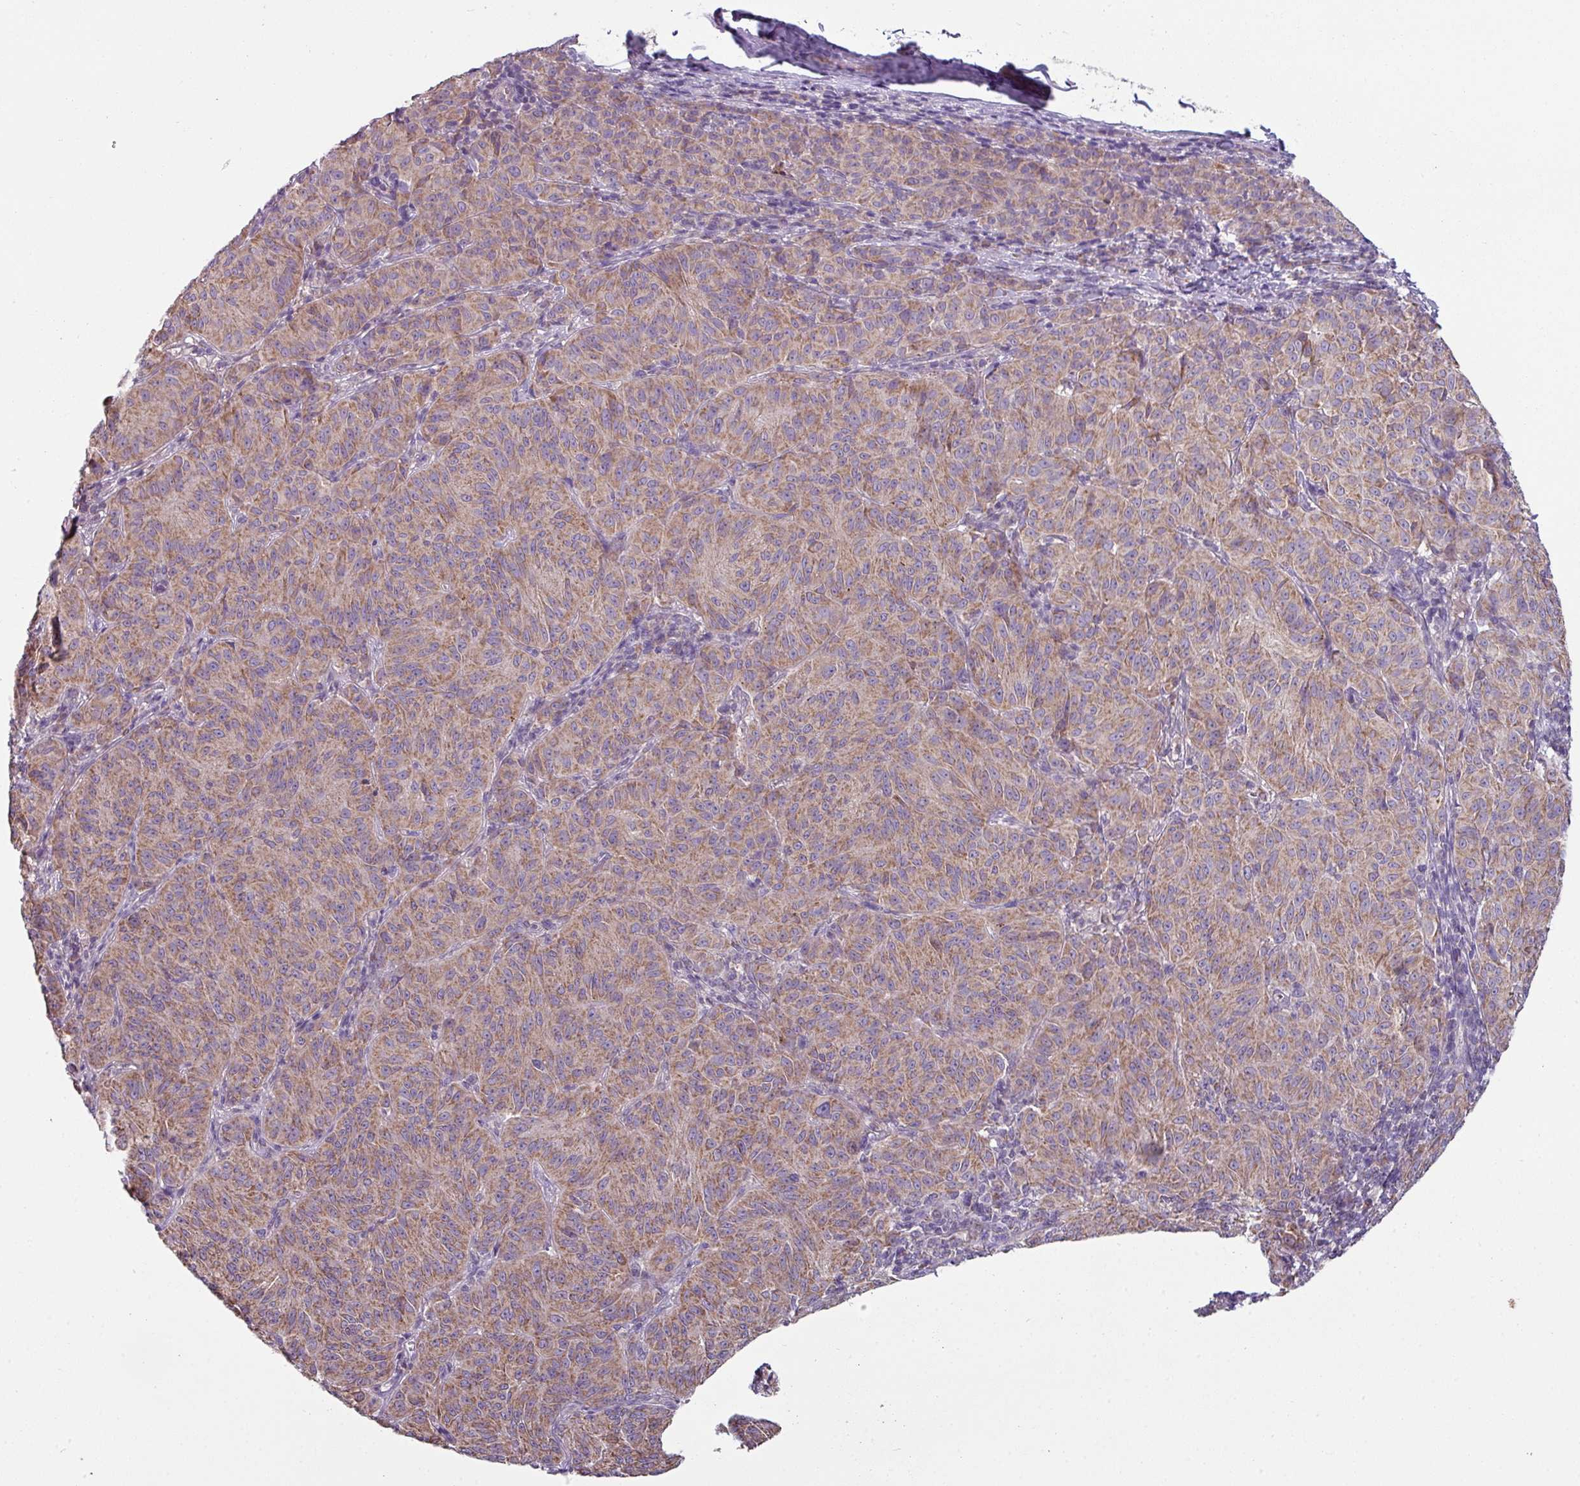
{"staining": {"intensity": "moderate", "quantity": "25%-75%", "location": "cytoplasmic/membranous"}, "tissue": "melanoma", "cell_type": "Tumor cells", "image_type": "cancer", "snomed": [{"axis": "morphology", "description": "Malignant melanoma, NOS"}, {"axis": "topography", "description": "Skin"}], "caption": "Malignant melanoma stained with IHC displays moderate cytoplasmic/membranous staining in approximately 25%-75% of tumor cells. Ihc stains the protein in brown and the nuclei are stained blue.", "gene": "LRRC9", "patient": {"sex": "female", "age": 72}}